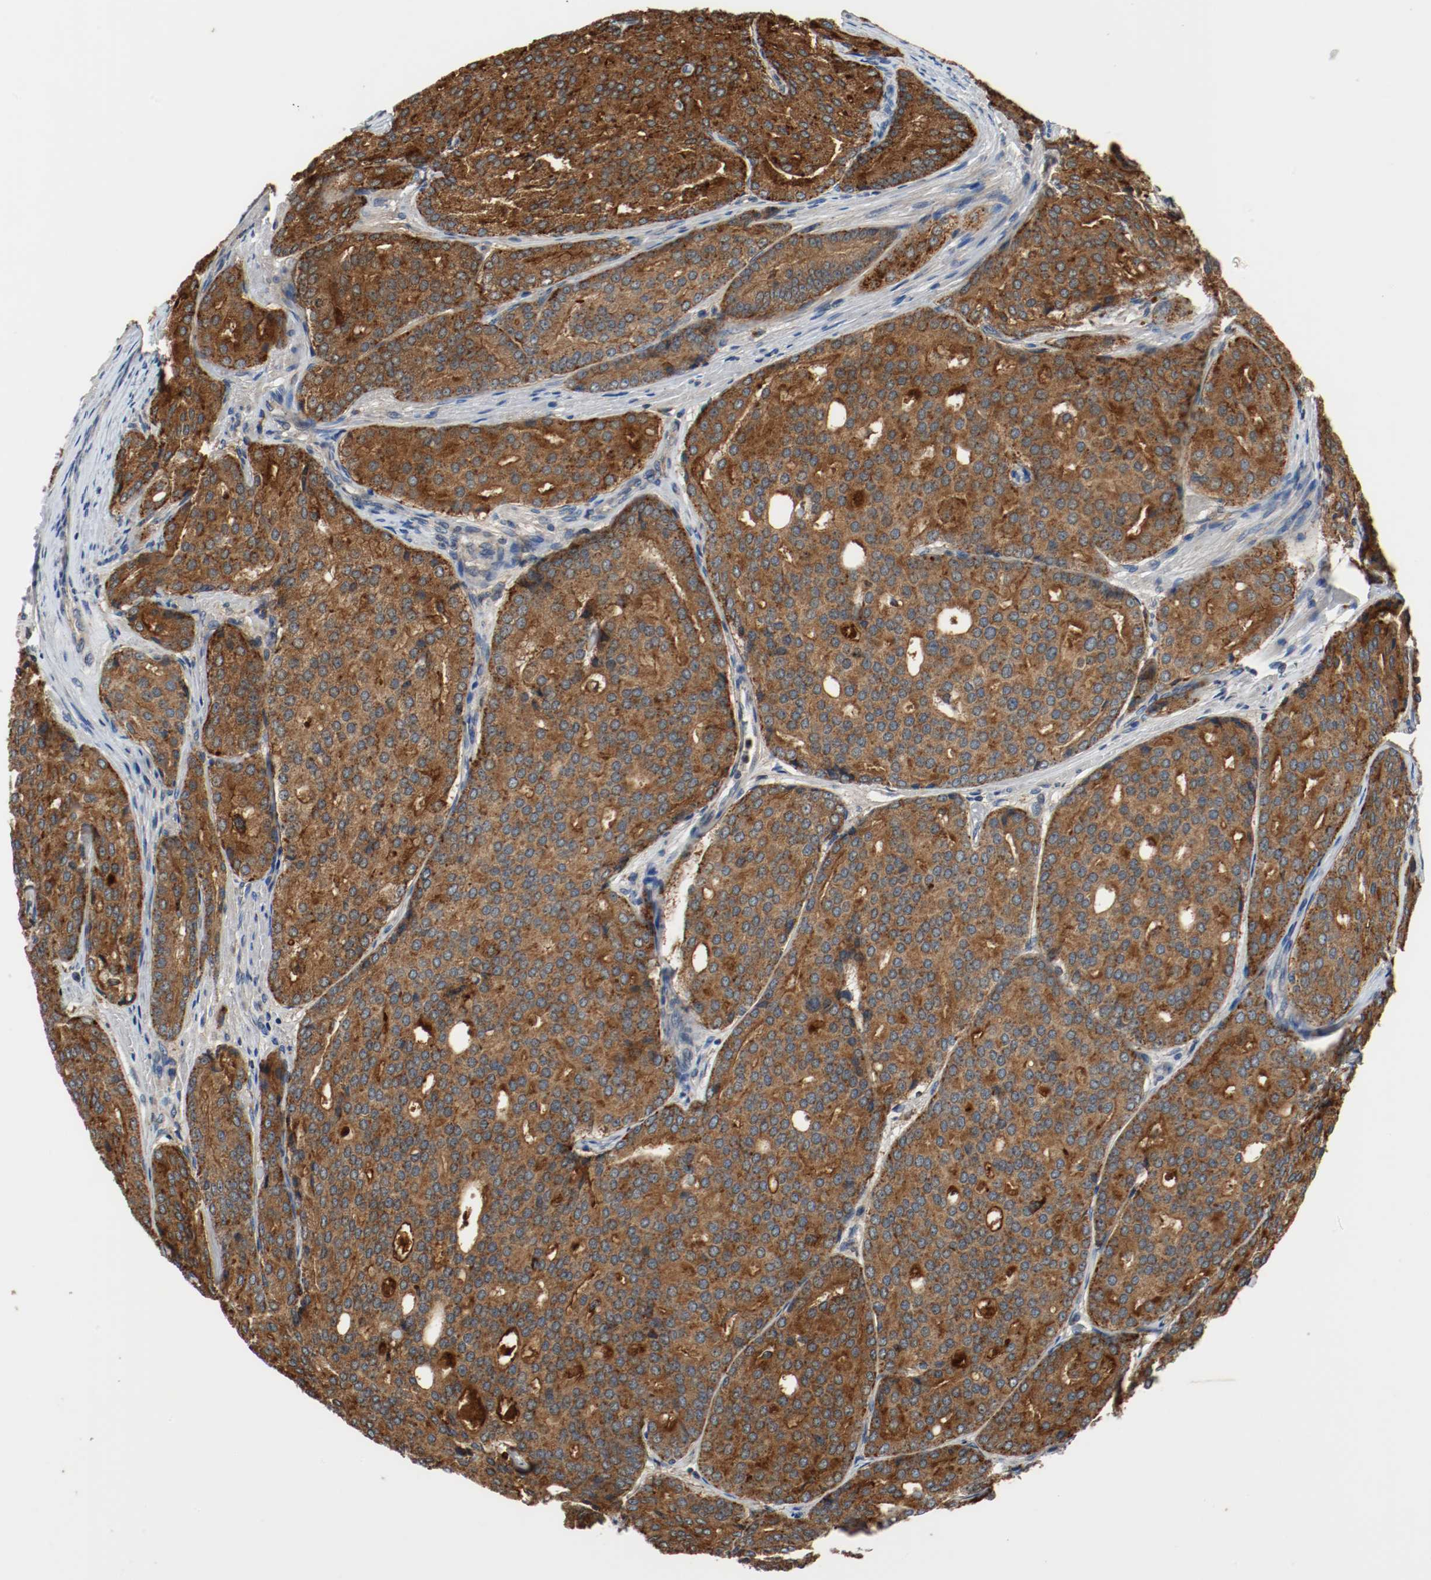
{"staining": {"intensity": "strong", "quantity": ">75%", "location": "cytoplasmic/membranous"}, "tissue": "prostate cancer", "cell_type": "Tumor cells", "image_type": "cancer", "snomed": [{"axis": "morphology", "description": "Adenocarcinoma, High grade"}, {"axis": "topography", "description": "Prostate"}], "caption": "The immunohistochemical stain shows strong cytoplasmic/membranous staining in tumor cells of high-grade adenocarcinoma (prostate) tissue. Immunohistochemistry stains the protein in brown and the nuclei are stained blue.", "gene": "LAMP2", "patient": {"sex": "male", "age": 64}}